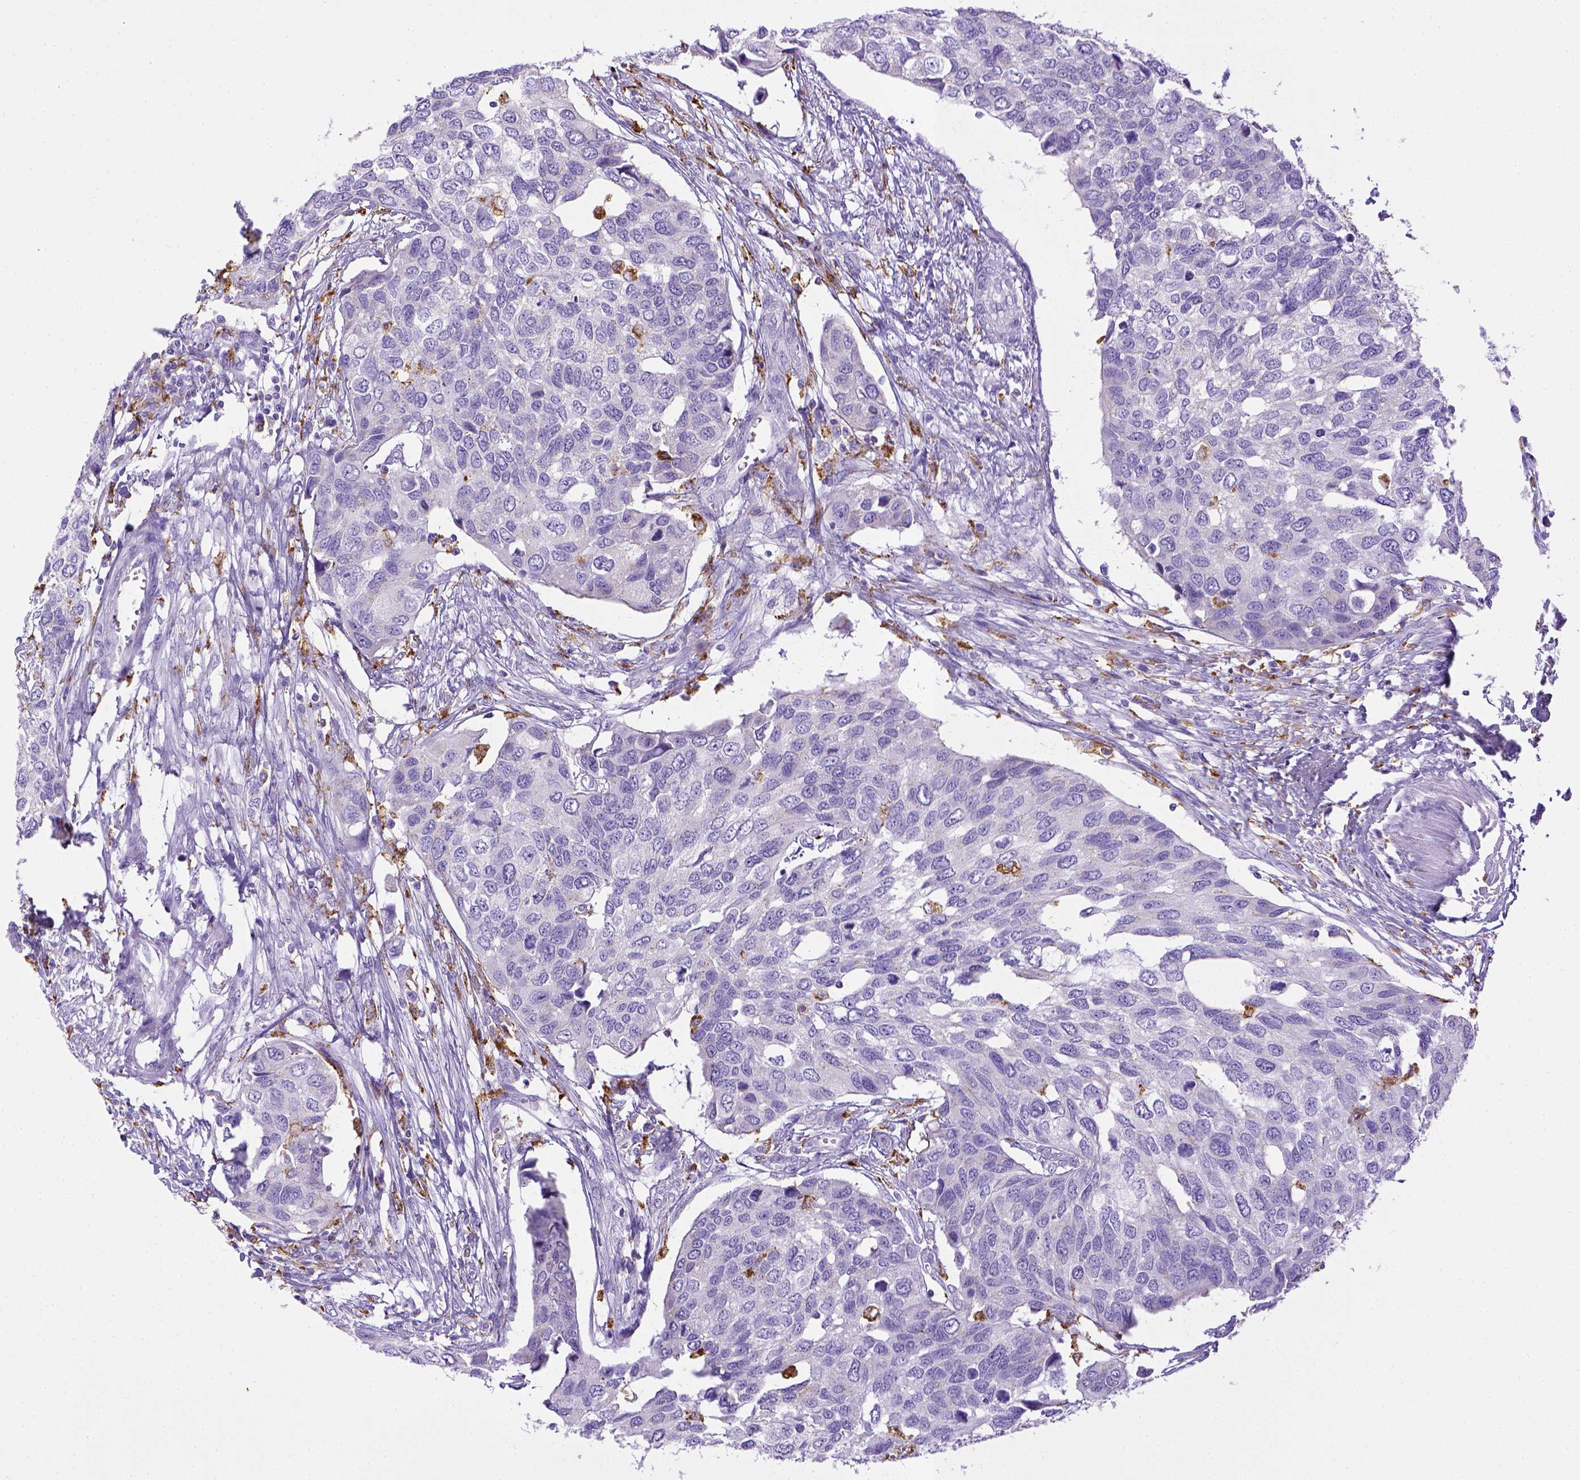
{"staining": {"intensity": "negative", "quantity": "none", "location": "none"}, "tissue": "urothelial cancer", "cell_type": "Tumor cells", "image_type": "cancer", "snomed": [{"axis": "morphology", "description": "Urothelial carcinoma, High grade"}, {"axis": "topography", "description": "Urinary bladder"}], "caption": "A histopathology image of human urothelial cancer is negative for staining in tumor cells.", "gene": "CD68", "patient": {"sex": "male", "age": 60}}